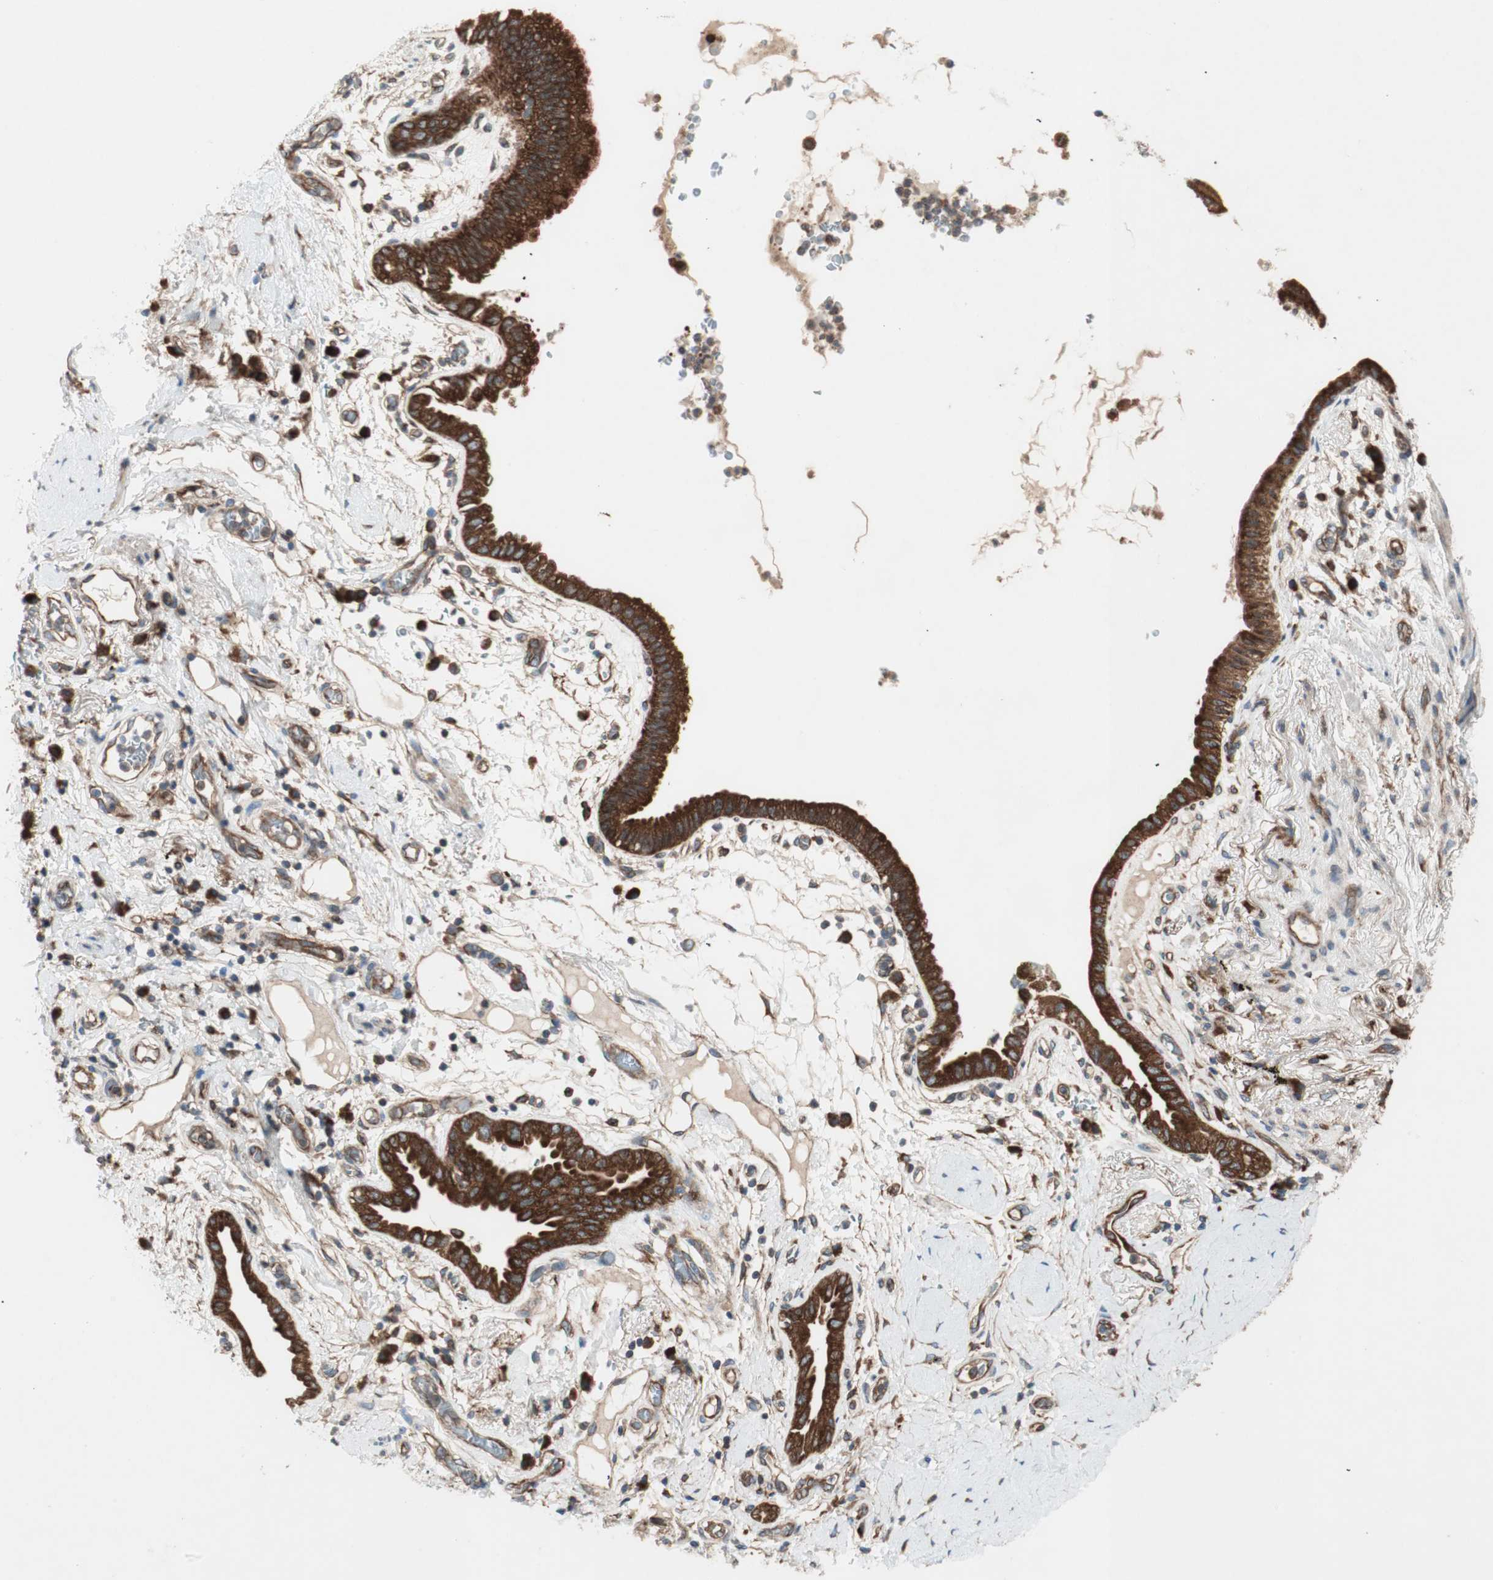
{"staining": {"intensity": "strong", "quantity": ">75%", "location": "cytoplasmic/membranous"}, "tissue": "lung cancer", "cell_type": "Tumor cells", "image_type": "cancer", "snomed": [{"axis": "morphology", "description": "Adenocarcinoma, NOS"}, {"axis": "topography", "description": "Lung"}], "caption": "A high amount of strong cytoplasmic/membranous positivity is present in about >75% of tumor cells in lung cancer tissue.", "gene": "RAB5A", "patient": {"sex": "female", "age": 70}}